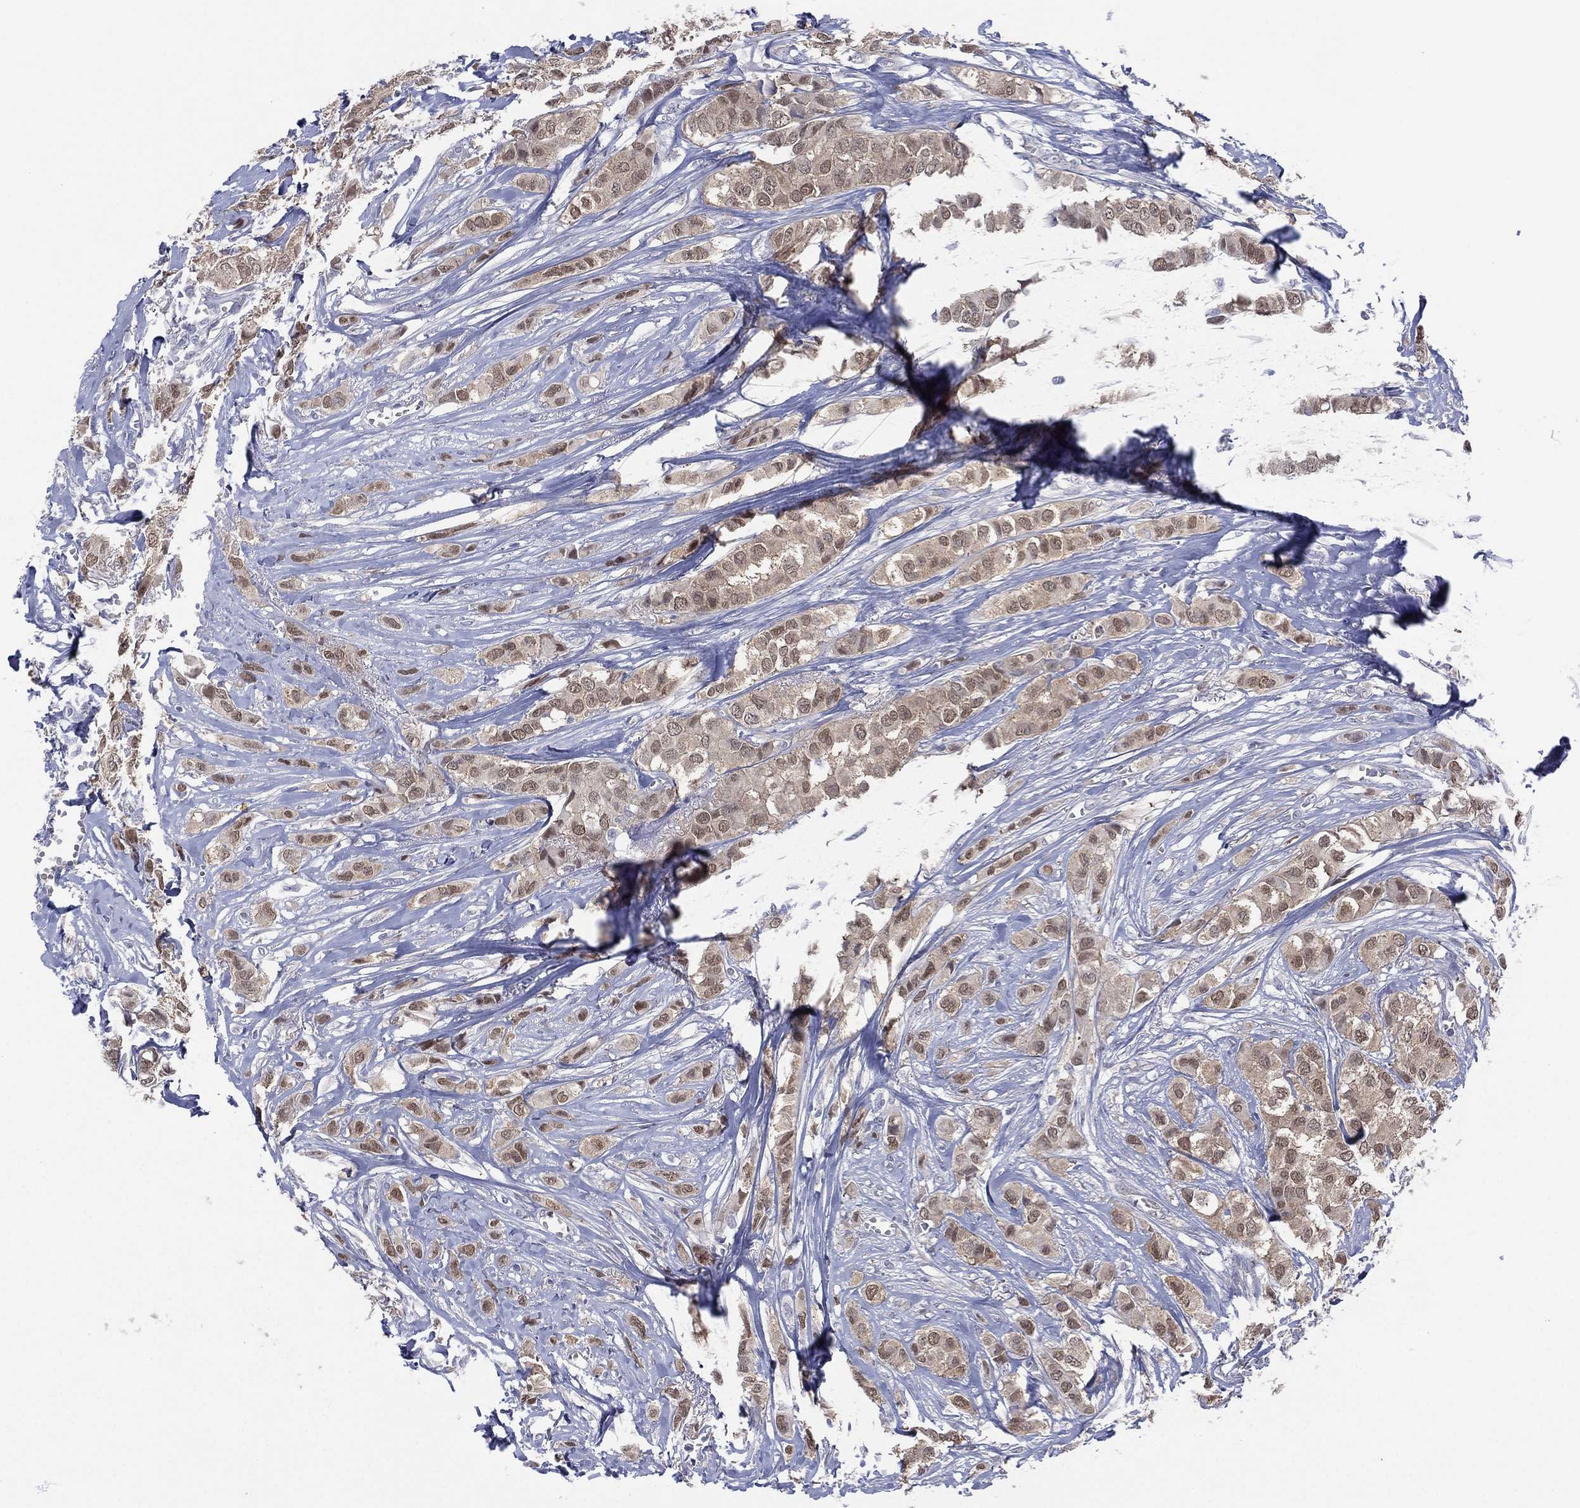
{"staining": {"intensity": "weak", "quantity": "25%-75%", "location": "nuclear"}, "tissue": "breast cancer", "cell_type": "Tumor cells", "image_type": "cancer", "snomed": [{"axis": "morphology", "description": "Duct carcinoma"}, {"axis": "topography", "description": "Breast"}], "caption": "IHC of invasive ductal carcinoma (breast) reveals low levels of weak nuclear staining in approximately 25%-75% of tumor cells.", "gene": "DDAH1", "patient": {"sex": "female", "age": 85}}